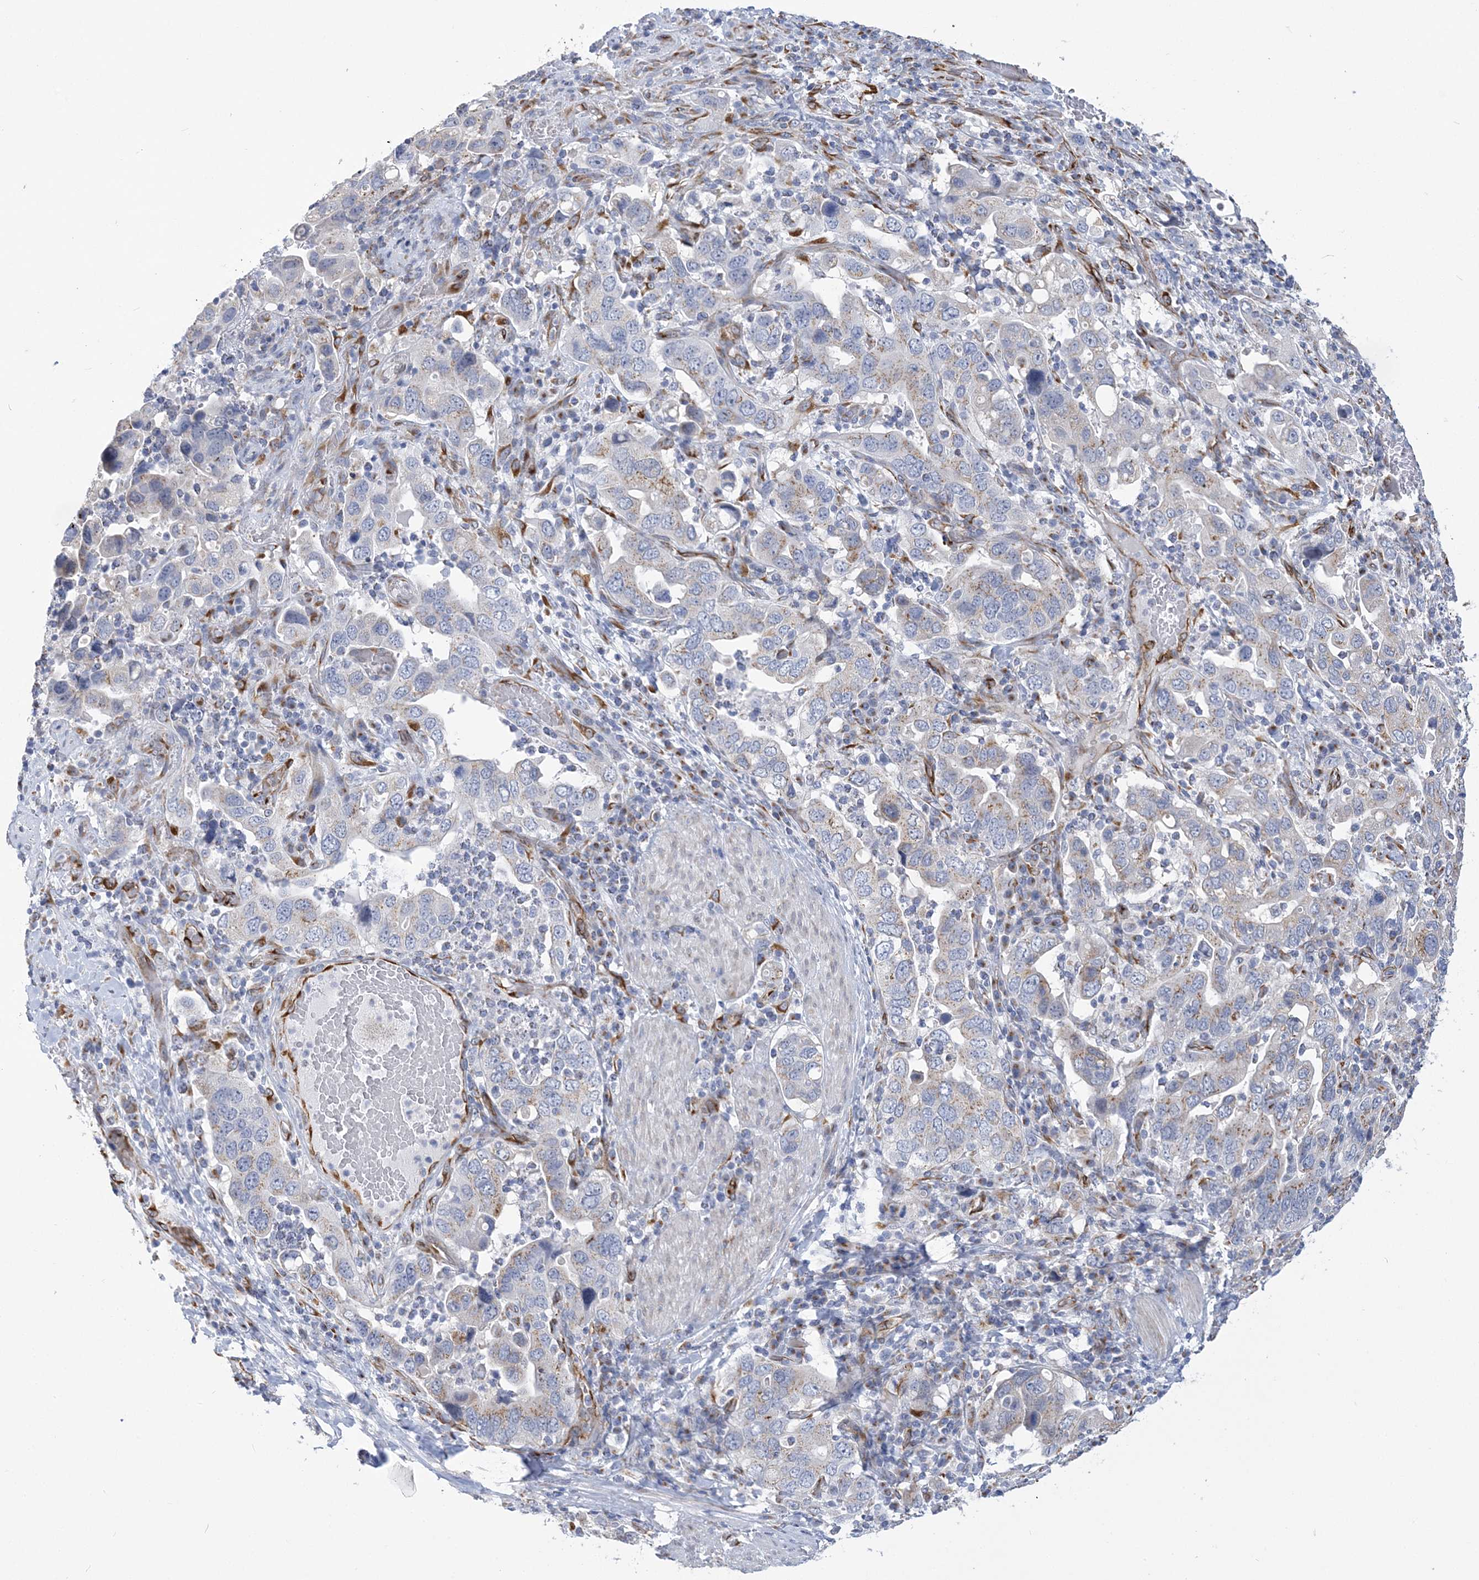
{"staining": {"intensity": "weak", "quantity": "<25%", "location": "cytoplasmic/membranous"}, "tissue": "stomach cancer", "cell_type": "Tumor cells", "image_type": "cancer", "snomed": [{"axis": "morphology", "description": "Adenocarcinoma, NOS"}, {"axis": "topography", "description": "Stomach, upper"}], "caption": "Immunohistochemistry micrograph of stomach adenocarcinoma stained for a protein (brown), which demonstrates no staining in tumor cells.", "gene": "PLEKHG4B", "patient": {"sex": "male", "age": 62}}